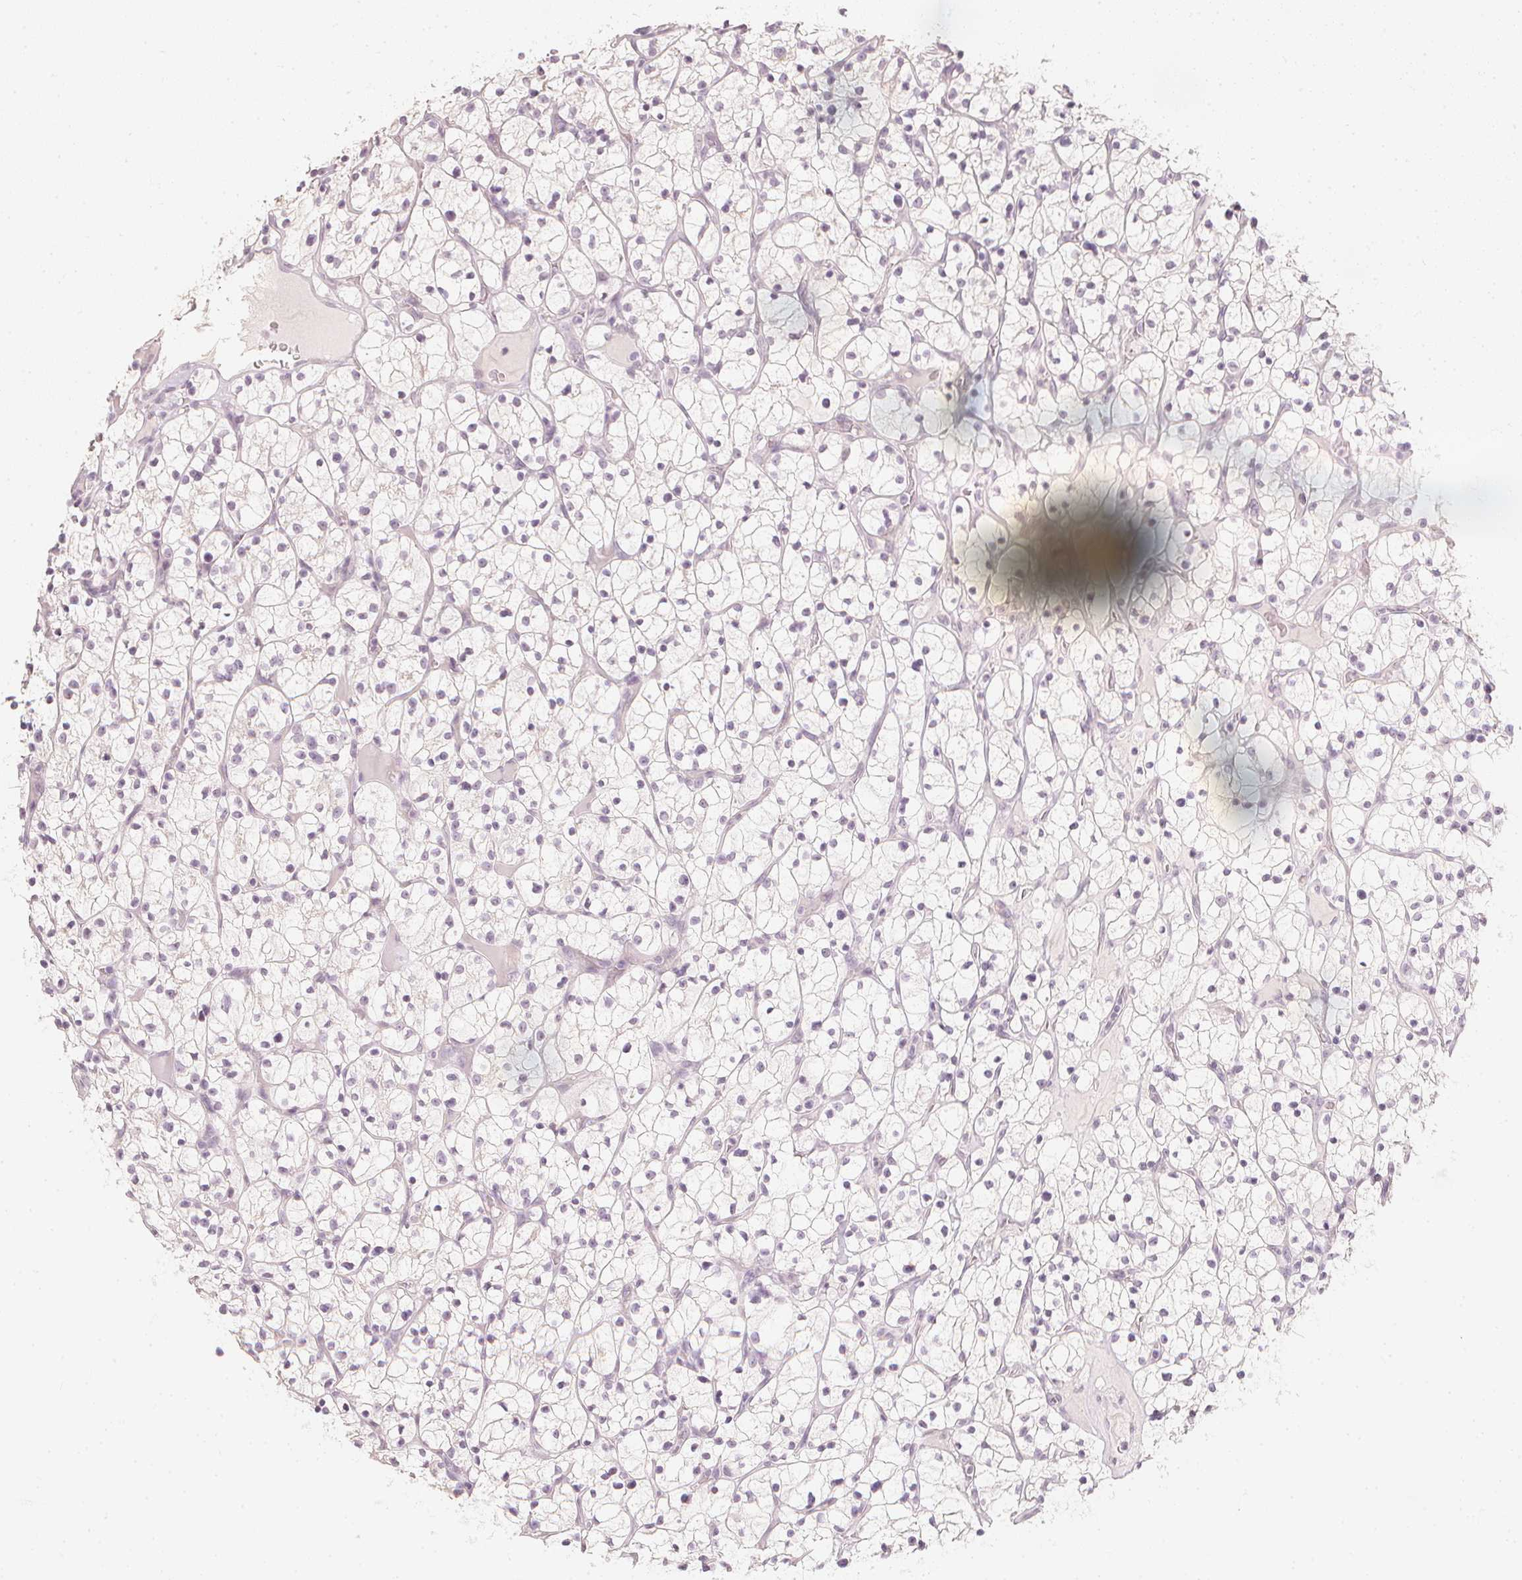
{"staining": {"intensity": "negative", "quantity": "none", "location": "none"}, "tissue": "renal cancer", "cell_type": "Tumor cells", "image_type": "cancer", "snomed": [{"axis": "morphology", "description": "Adenocarcinoma, NOS"}, {"axis": "topography", "description": "Kidney"}], "caption": "Immunohistochemistry (IHC) micrograph of neoplastic tissue: renal cancer (adenocarcinoma) stained with DAB (3,3'-diaminobenzidine) exhibits no significant protein staining in tumor cells. (DAB (3,3'-diaminobenzidine) IHC, high magnification).", "gene": "CALB1", "patient": {"sex": "female", "age": 64}}